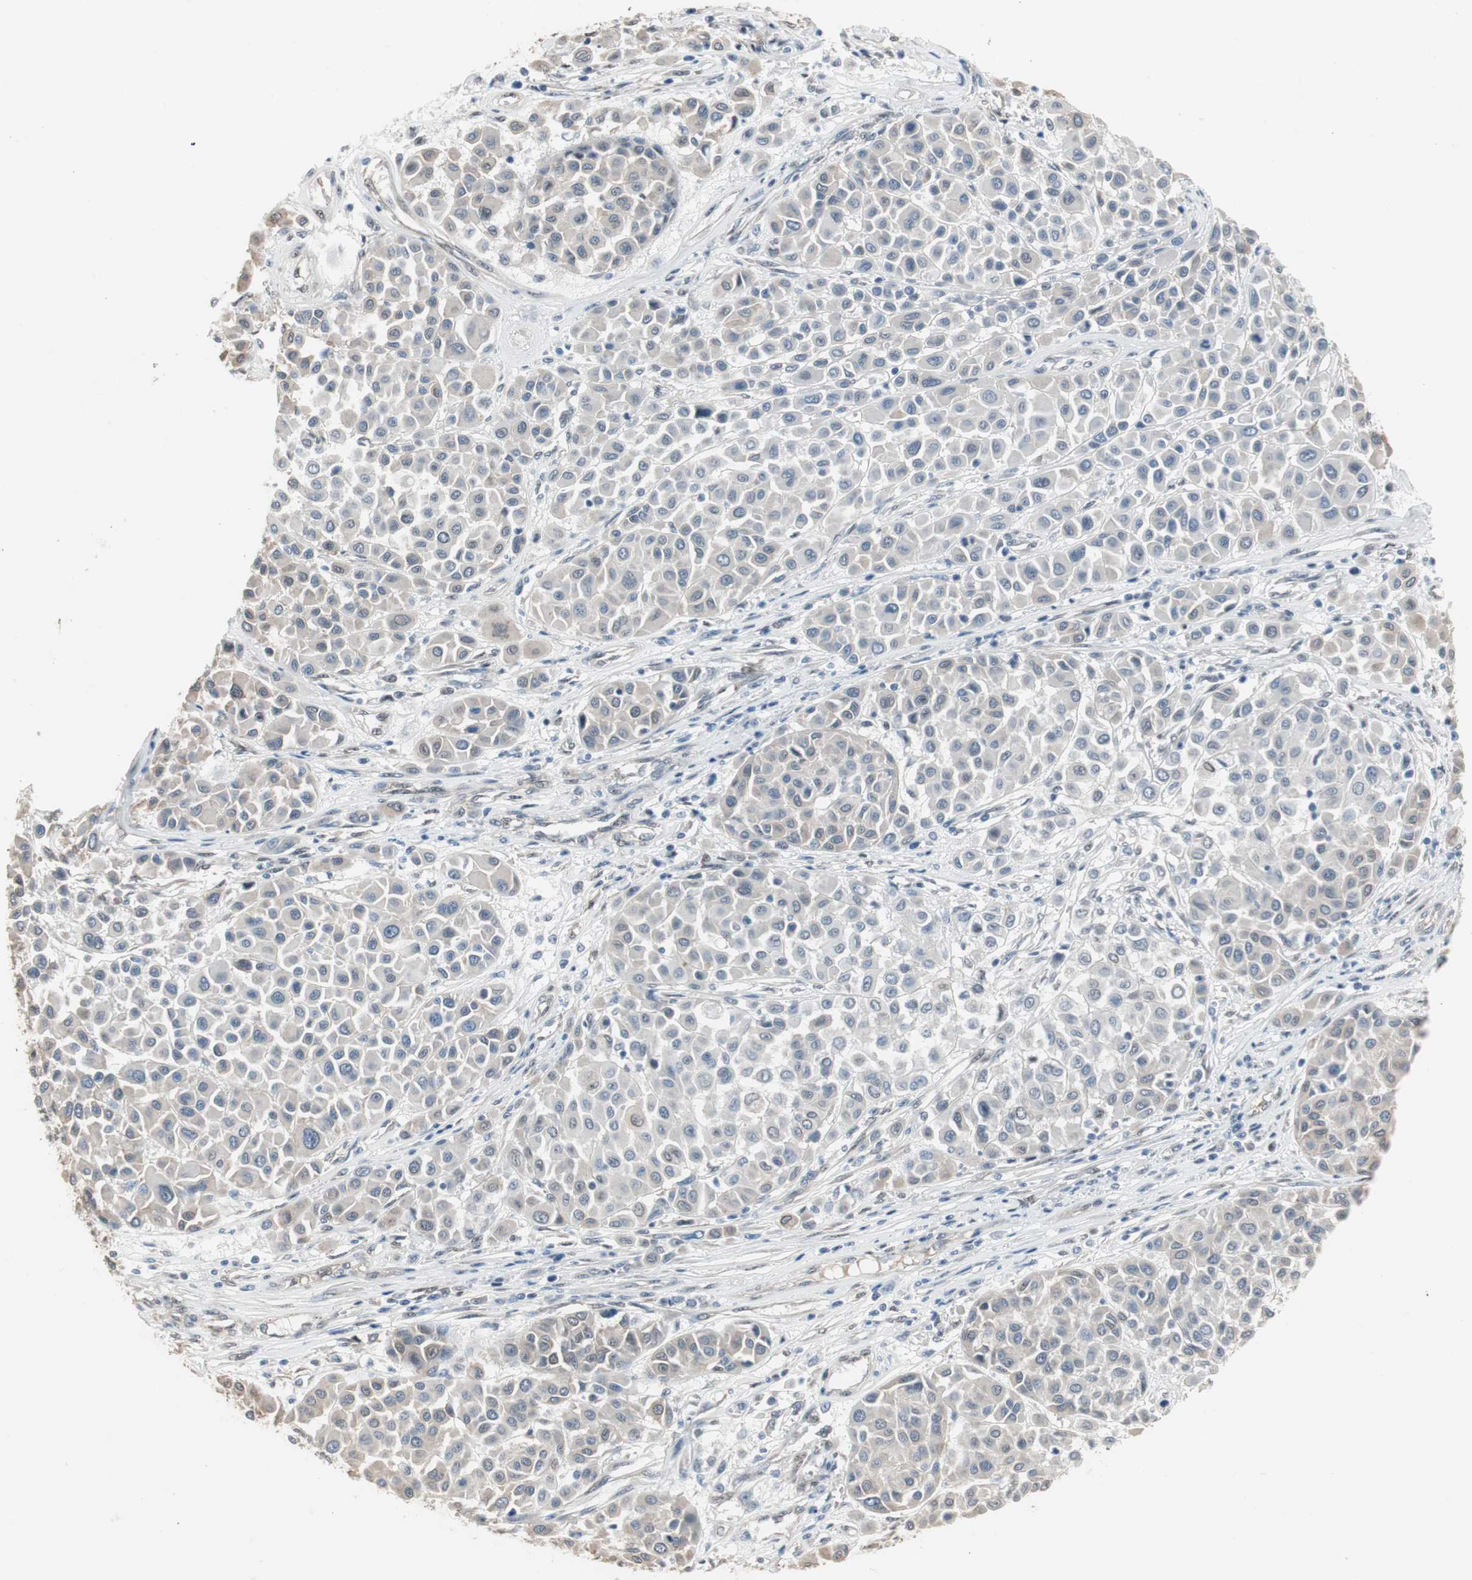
{"staining": {"intensity": "weak", "quantity": "<25%", "location": "cytoplasmic/membranous"}, "tissue": "melanoma", "cell_type": "Tumor cells", "image_type": "cancer", "snomed": [{"axis": "morphology", "description": "Malignant melanoma, Metastatic site"}, {"axis": "topography", "description": "Soft tissue"}], "caption": "A histopathology image of melanoma stained for a protein reveals no brown staining in tumor cells.", "gene": "PML", "patient": {"sex": "male", "age": 41}}